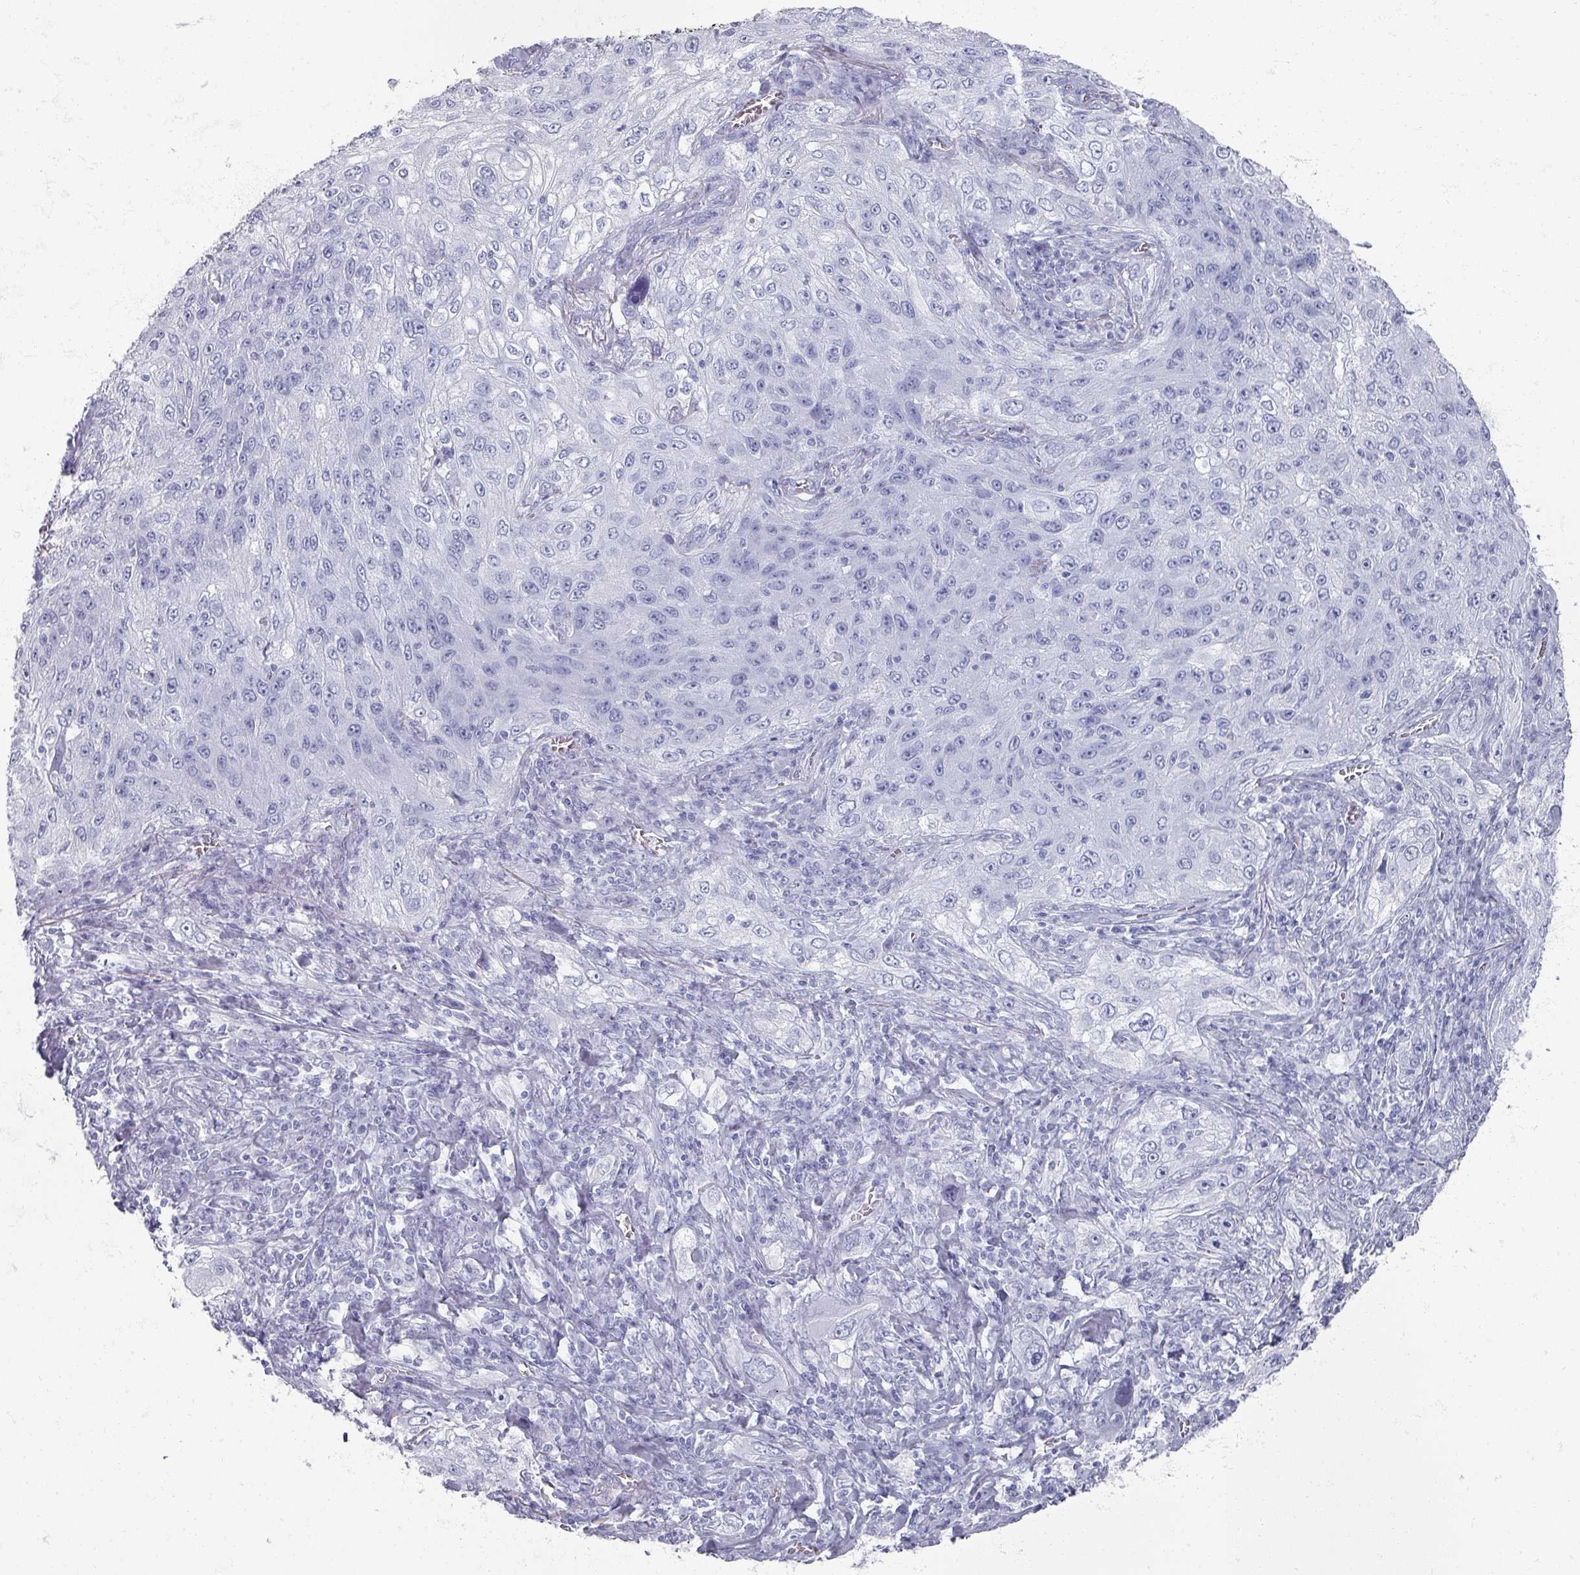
{"staining": {"intensity": "negative", "quantity": "none", "location": "none"}, "tissue": "lung cancer", "cell_type": "Tumor cells", "image_type": "cancer", "snomed": [{"axis": "morphology", "description": "Squamous cell carcinoma, NOS"}, {"axis": "topography", "description": "Lung"}], "caption": "A high-resolution histopathology image shows immunohistochemistry staining of lung squamous cell carcinoma, which shows no significant expression in tumor cells.", "gene": "OMG", "patient": {"sex": "female", "age": 69}}